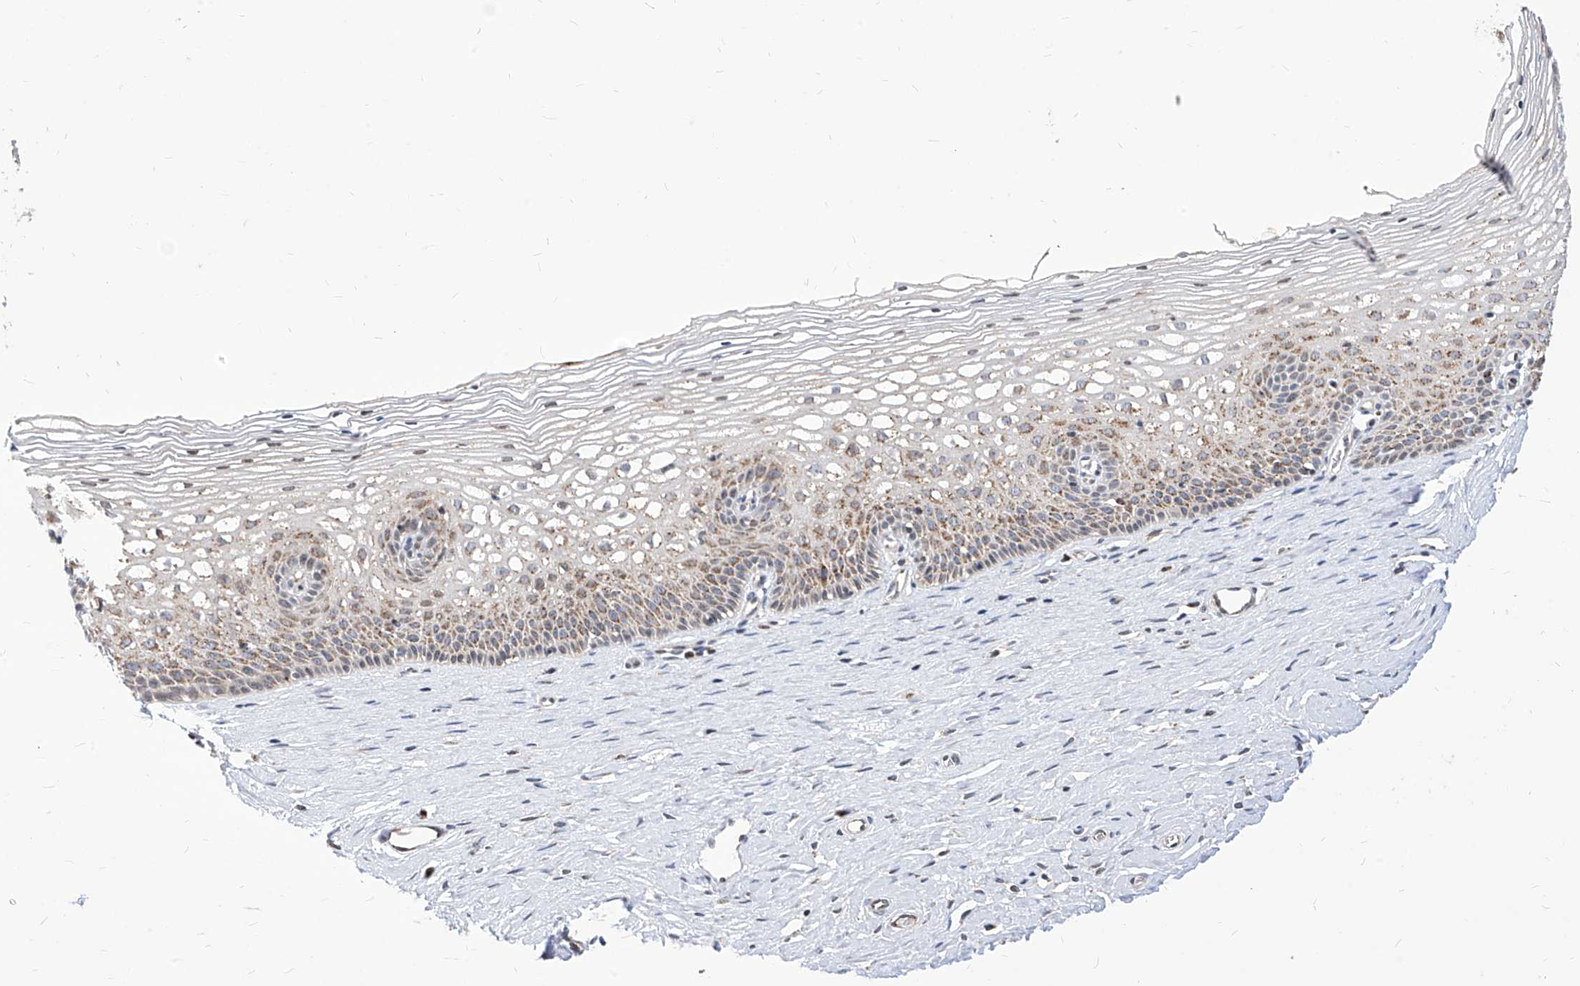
{"staining": {"intensity": "weak", "quantity": ">75%", "location": "cytoplasmic/membranous"}, "tissue": "cervix", "cell_type": "Glandular cells", "image_type": "normal", "snomed": [{"axis": "morphology", "description": "Normal tissue, NOS"}, {"axis": "topography", "description": "Cervix"}], "caption": "Weak cytoplasmic/membranous staining for a protein is present in approximately >75% of glandular cells of unremarkable cervix using IHC.", "gene": "TTLL8", "patient": {"sex": "female", "age": 33}}